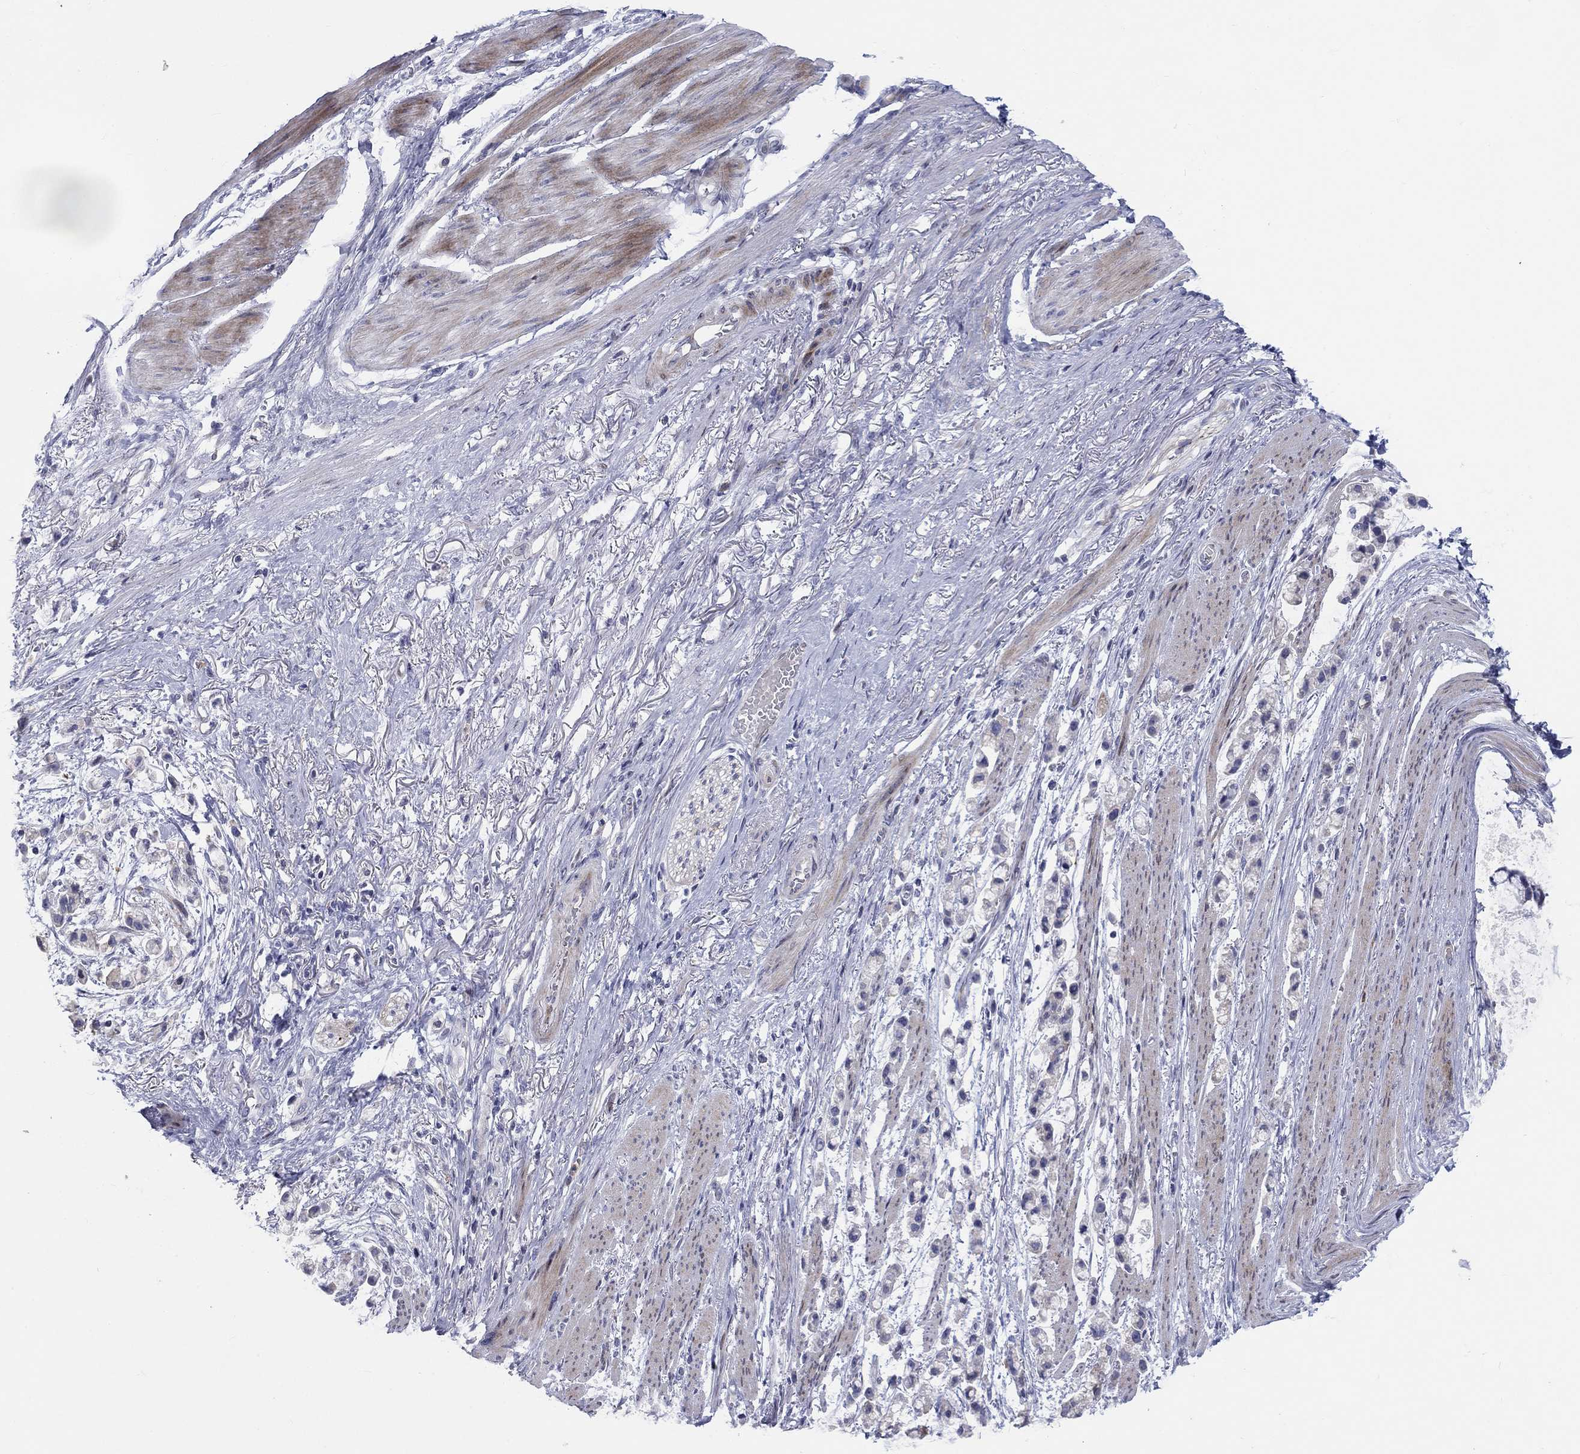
{"staining": {"intensity": "negative", "quantity": "none", "location": "none"}, "tissue": "stomach cancer", "cell_type": "Tumor cells", "image_type": "cancer", "snomed": [{"axis": "morphology", "description": "Adenocarcinoma, NOS"}, {"axis": "topography", "description": "Stomach"}], "caption": "High magnification brightfield microscopy of adenocarcinoma (stomach) stained with DAB (brown) and counterstained with hematoxylin (blue): tumor cells show no significant positivity.", "gene": "ARHGAP36", "patient": {"sex": "female", "age": 81}}